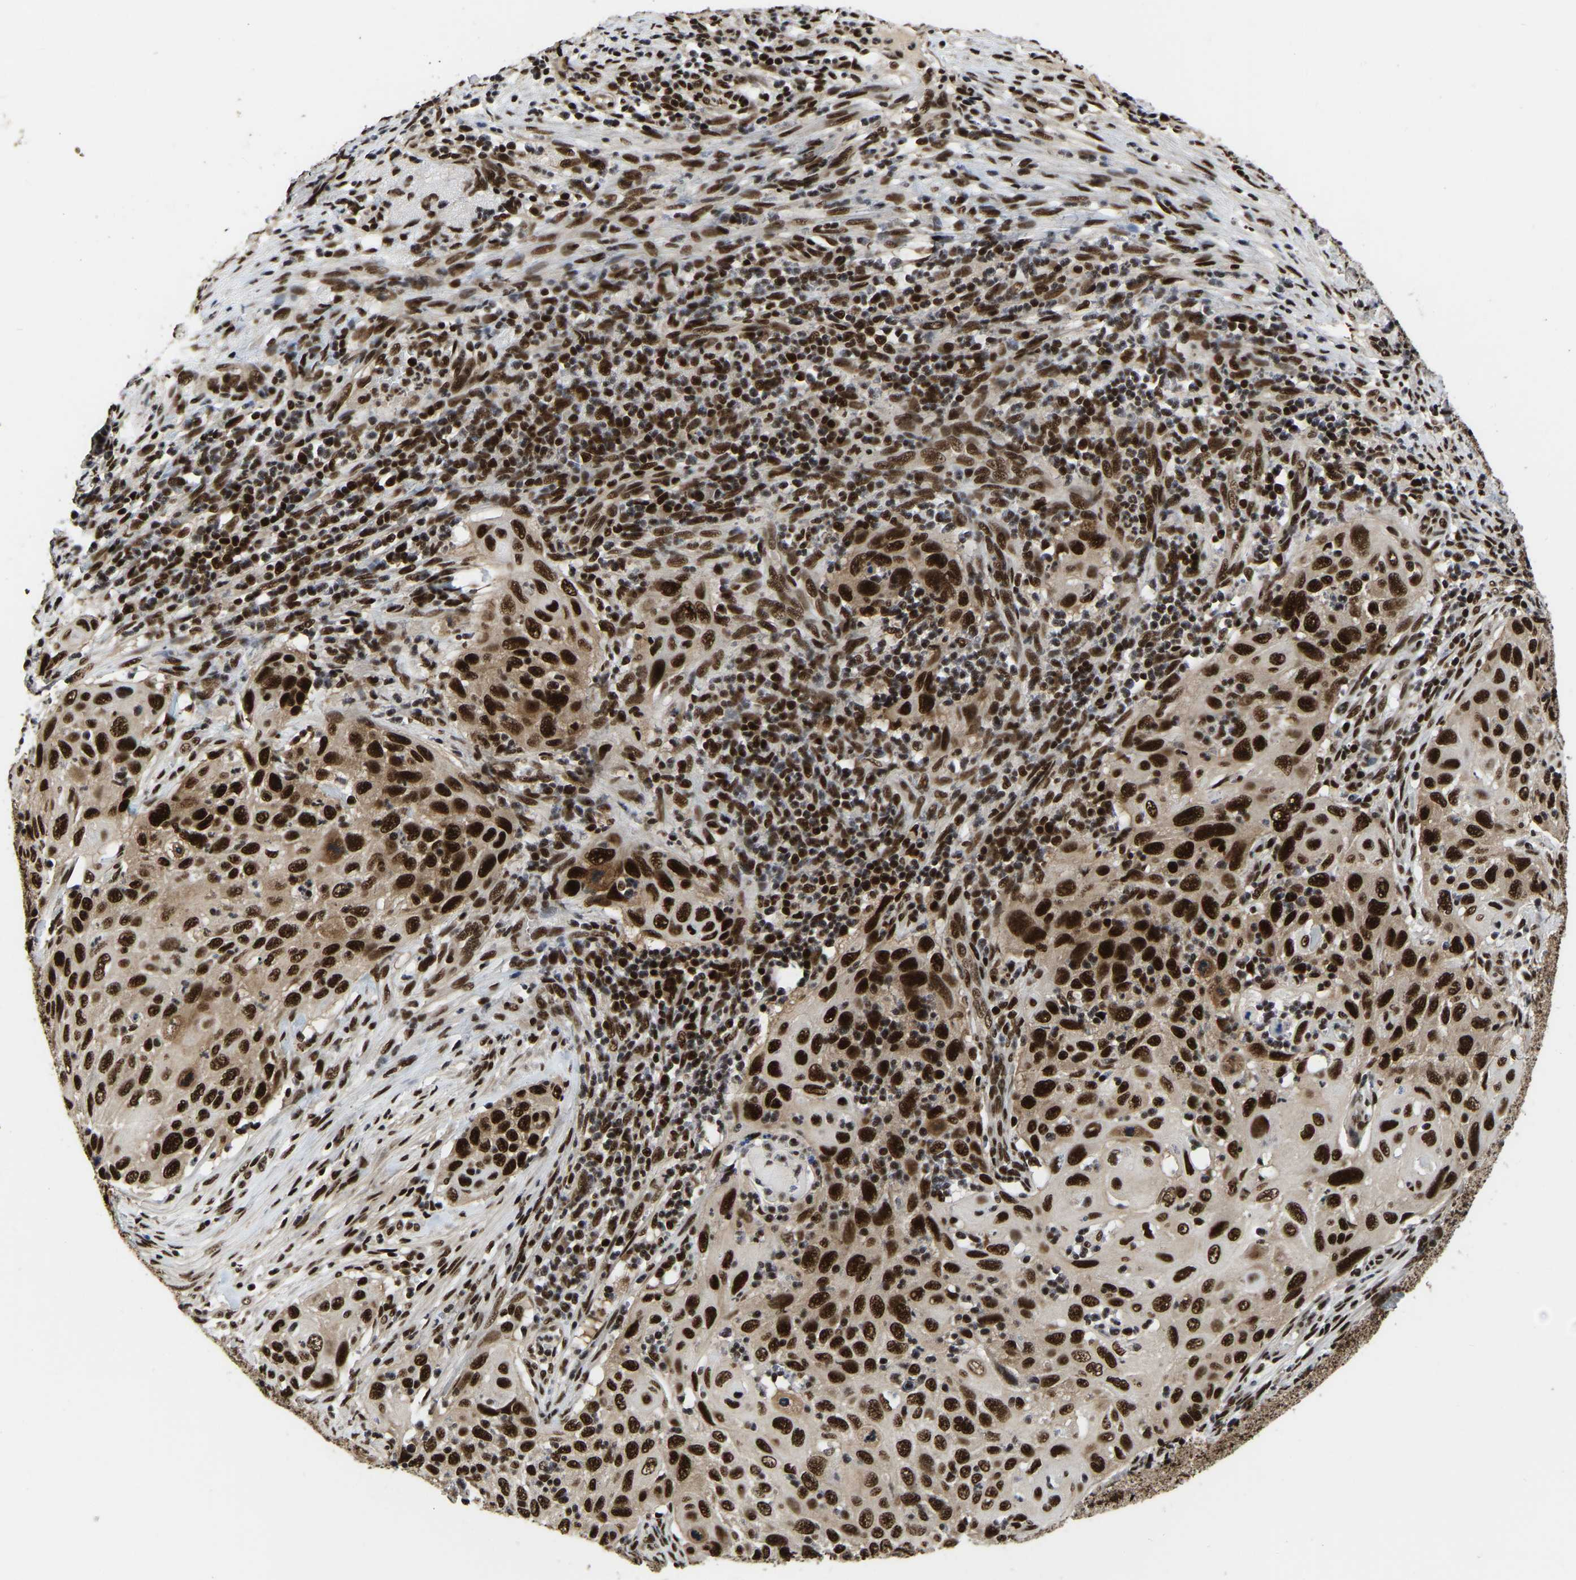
{"staining": {"intensity": "strong", "quantity": ">75%", "location": "nuclear"}, "tissue": "cervical cancer", "cell_type": "Tumor cells", "image_type": "cancer", "snomed": [{"axis": "morphology", "description": "Squamous cell carcinoma, NOS"}, {"axis": "topography", "description": "Cervix"}], "caption": "Tumor cells show high levels of strong nuclear staining in about >75% of cells in squamous cell carcinoma (cervical).", "gene": "TBL1XR1", "patient": {"sex": "female", "age": 70}}